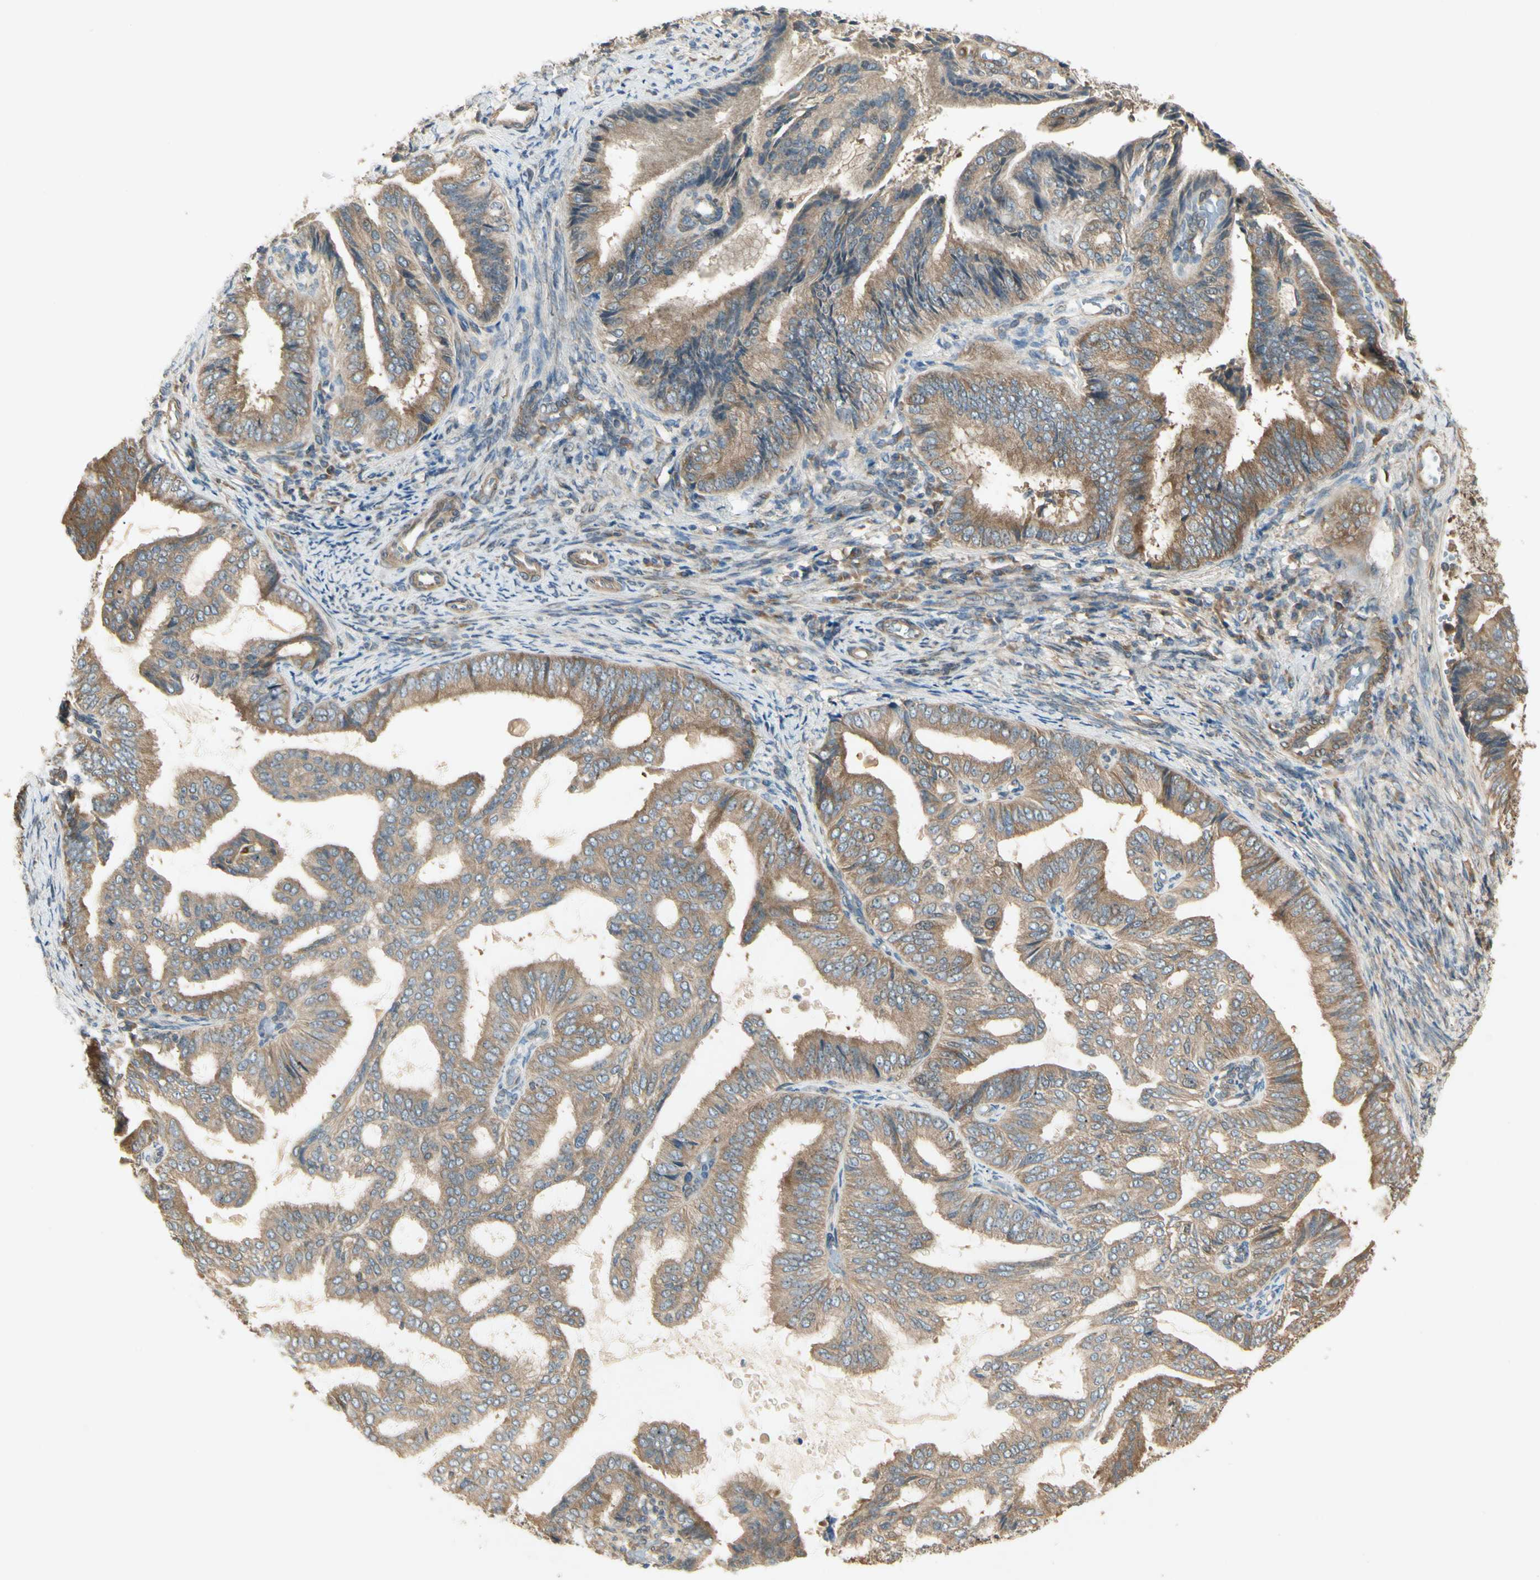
{"staining": {"intensity": "moderate", "quantity": ">75%", "location": "cytoplasmic/membranous"}, "tissue": "endometrial cancer", "cell_type": "Tumor cells", "image_type": "cancer", "snomed": [{"axis": "morphology", "description": "Adenocarcinoma, NOS"}, {"axis": "topography", "description": "Endometrium"}], "caption": "A brown stain shows moderate cytoplasmic/membranous positivity of a protein in endometrial cancer tumor cells.", "gene": "IRAG1", "patient": {"sex": "female", "age": 58}}